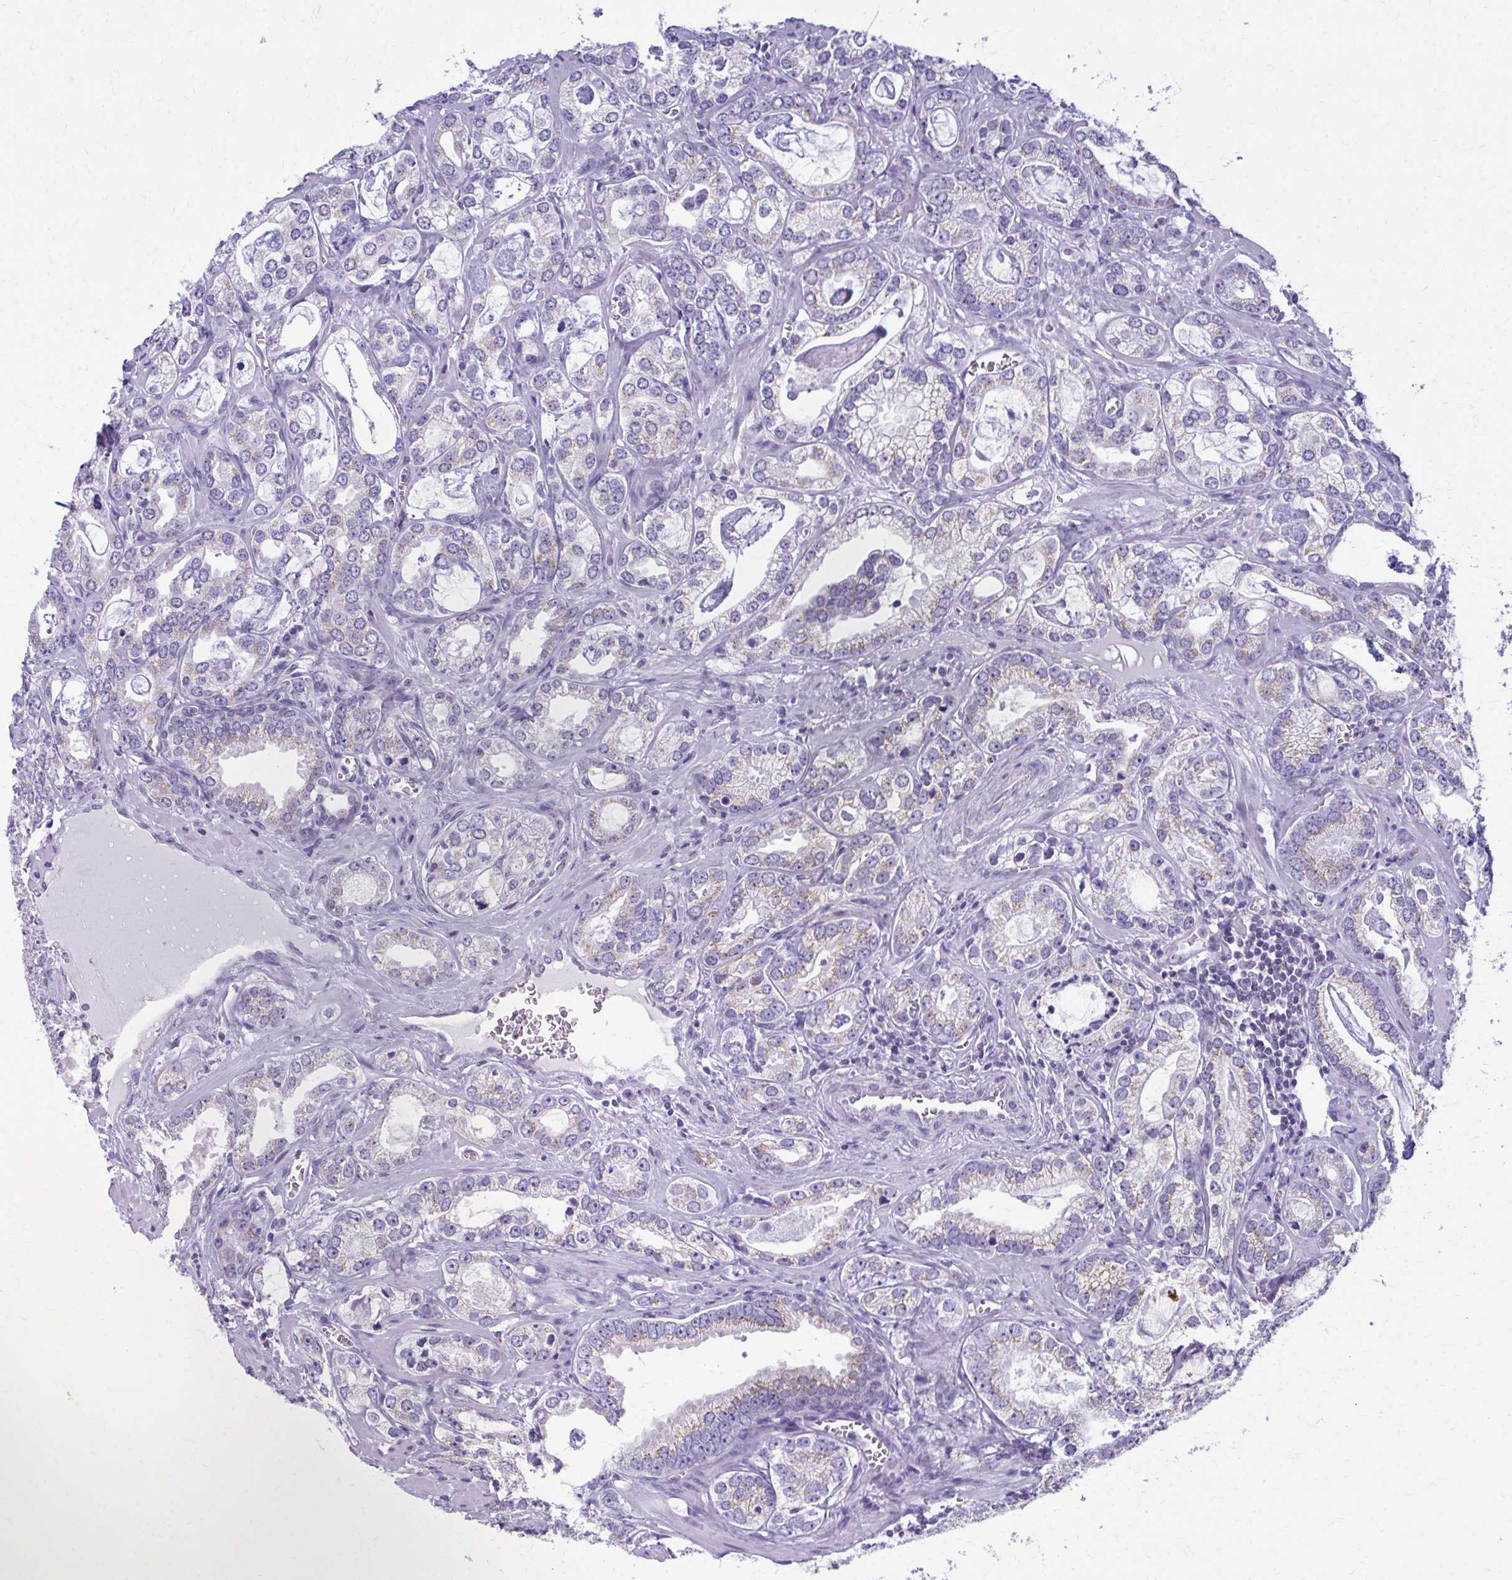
{"staining": {"intensity": "moderate", "quantity": "<25%", "location": "cytoplasmic/membranous"}, "tissue": "prostate cancer", "cell_type": "Tumor cells", "image_type": "cancer", "snomed": [{"axis": "morphology", "description": "Adenocarcinoma, Medium grade"}, {"axis": "topography", "description": "Prostate"}], "caption": "Brown immunohistochemical staining in prostate cancer displays moderate cytoplasmic/membranous expression in approximately <25% of tumor cells.", "gene": "SCLY", "patient": {"sex": "male", "age": 57}}